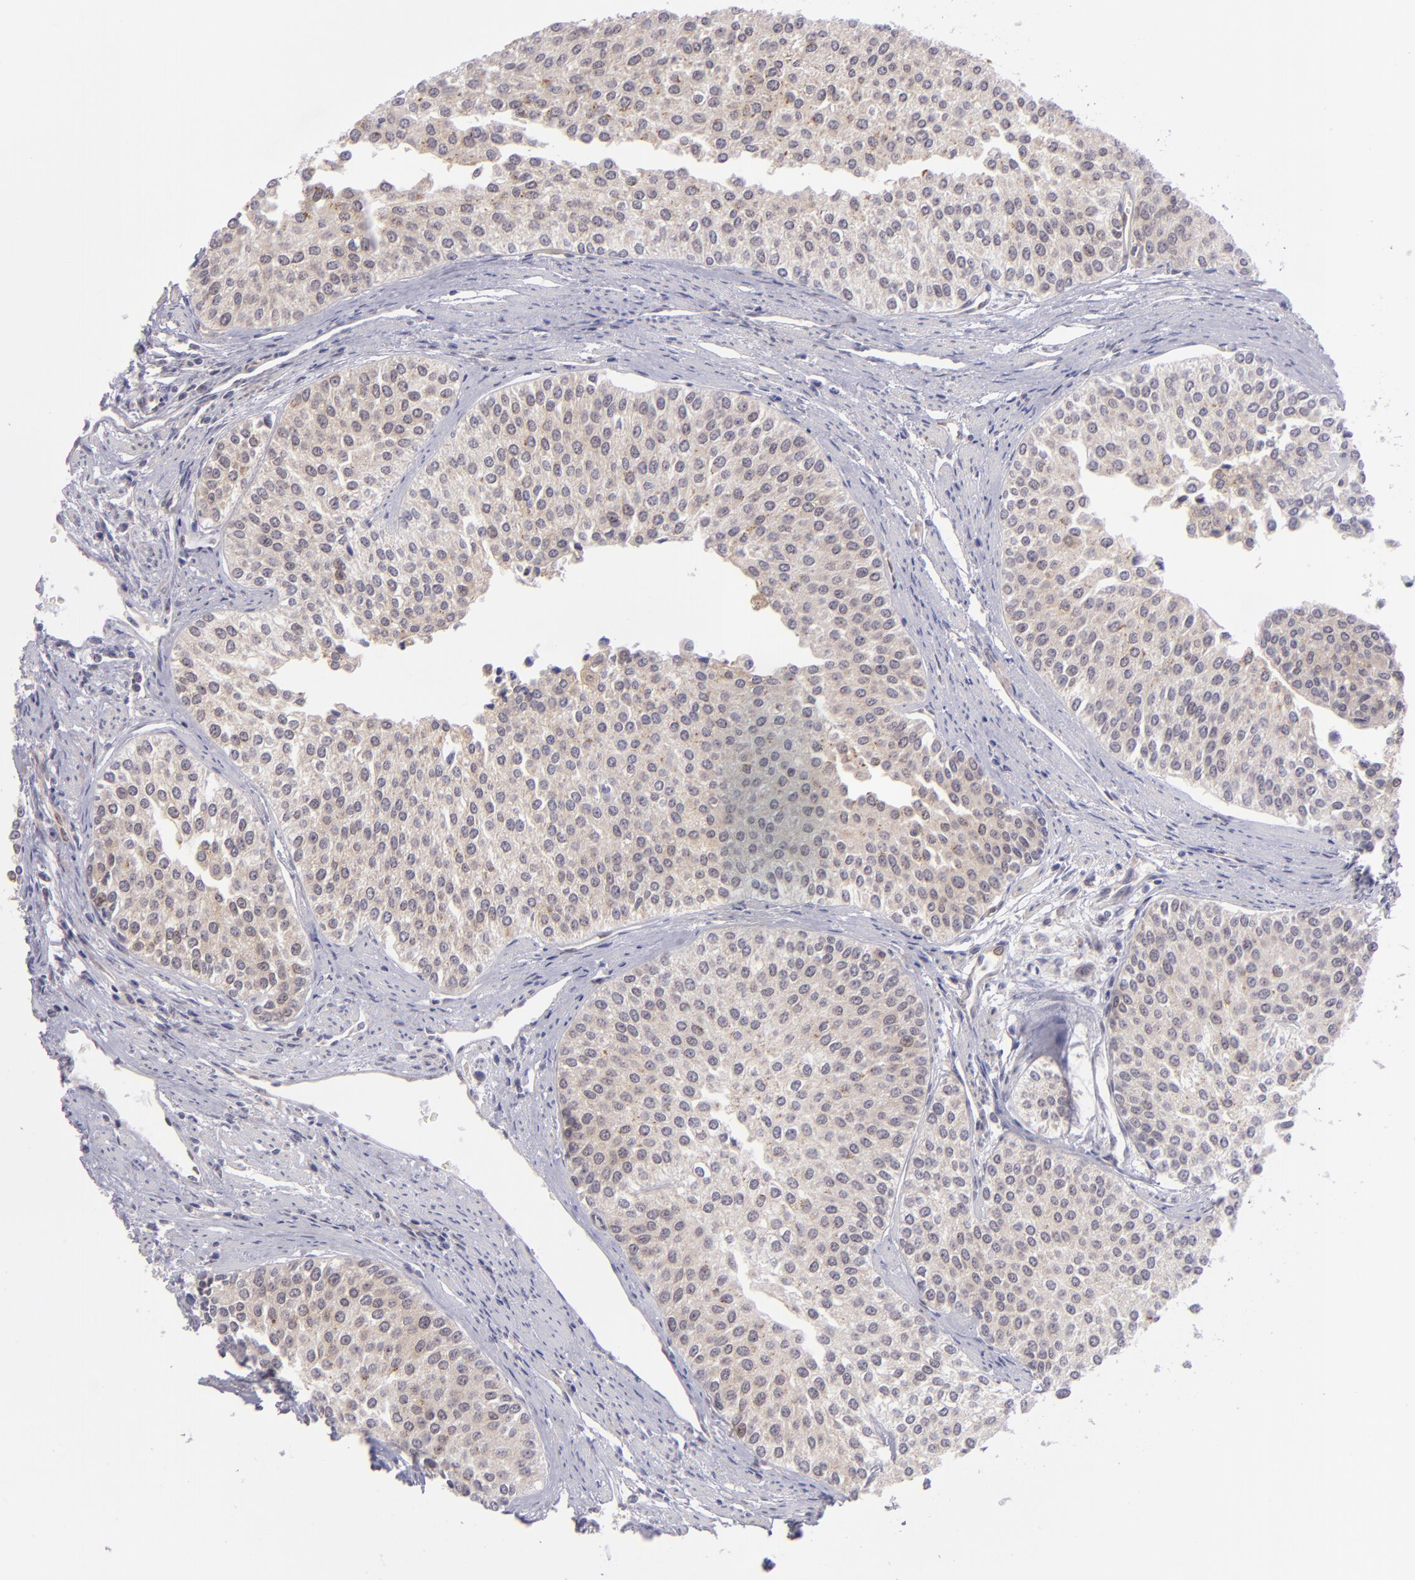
{"staining": {"intensity": "moderate", "quantity": ">75%", "location": "cytoplasmic/membranous"}, "tissue": "urothelial cancer", "cell_type": "Tumor cells", "image_type": "cancer", "snomed": [{"axis": "morphology", "description": "Urothelial carcinoma, Low grade"}, {"axis": "topography", "description": "Urinary bladder"}], "caption": "Human urothelial cancer stained for a protein (brown) reveals moderate cytoplasmic/membranous positive staining in about >75% of tumor cells.", "gene": "PTPN13", "patient": {"sex": "female", "age": 73}}